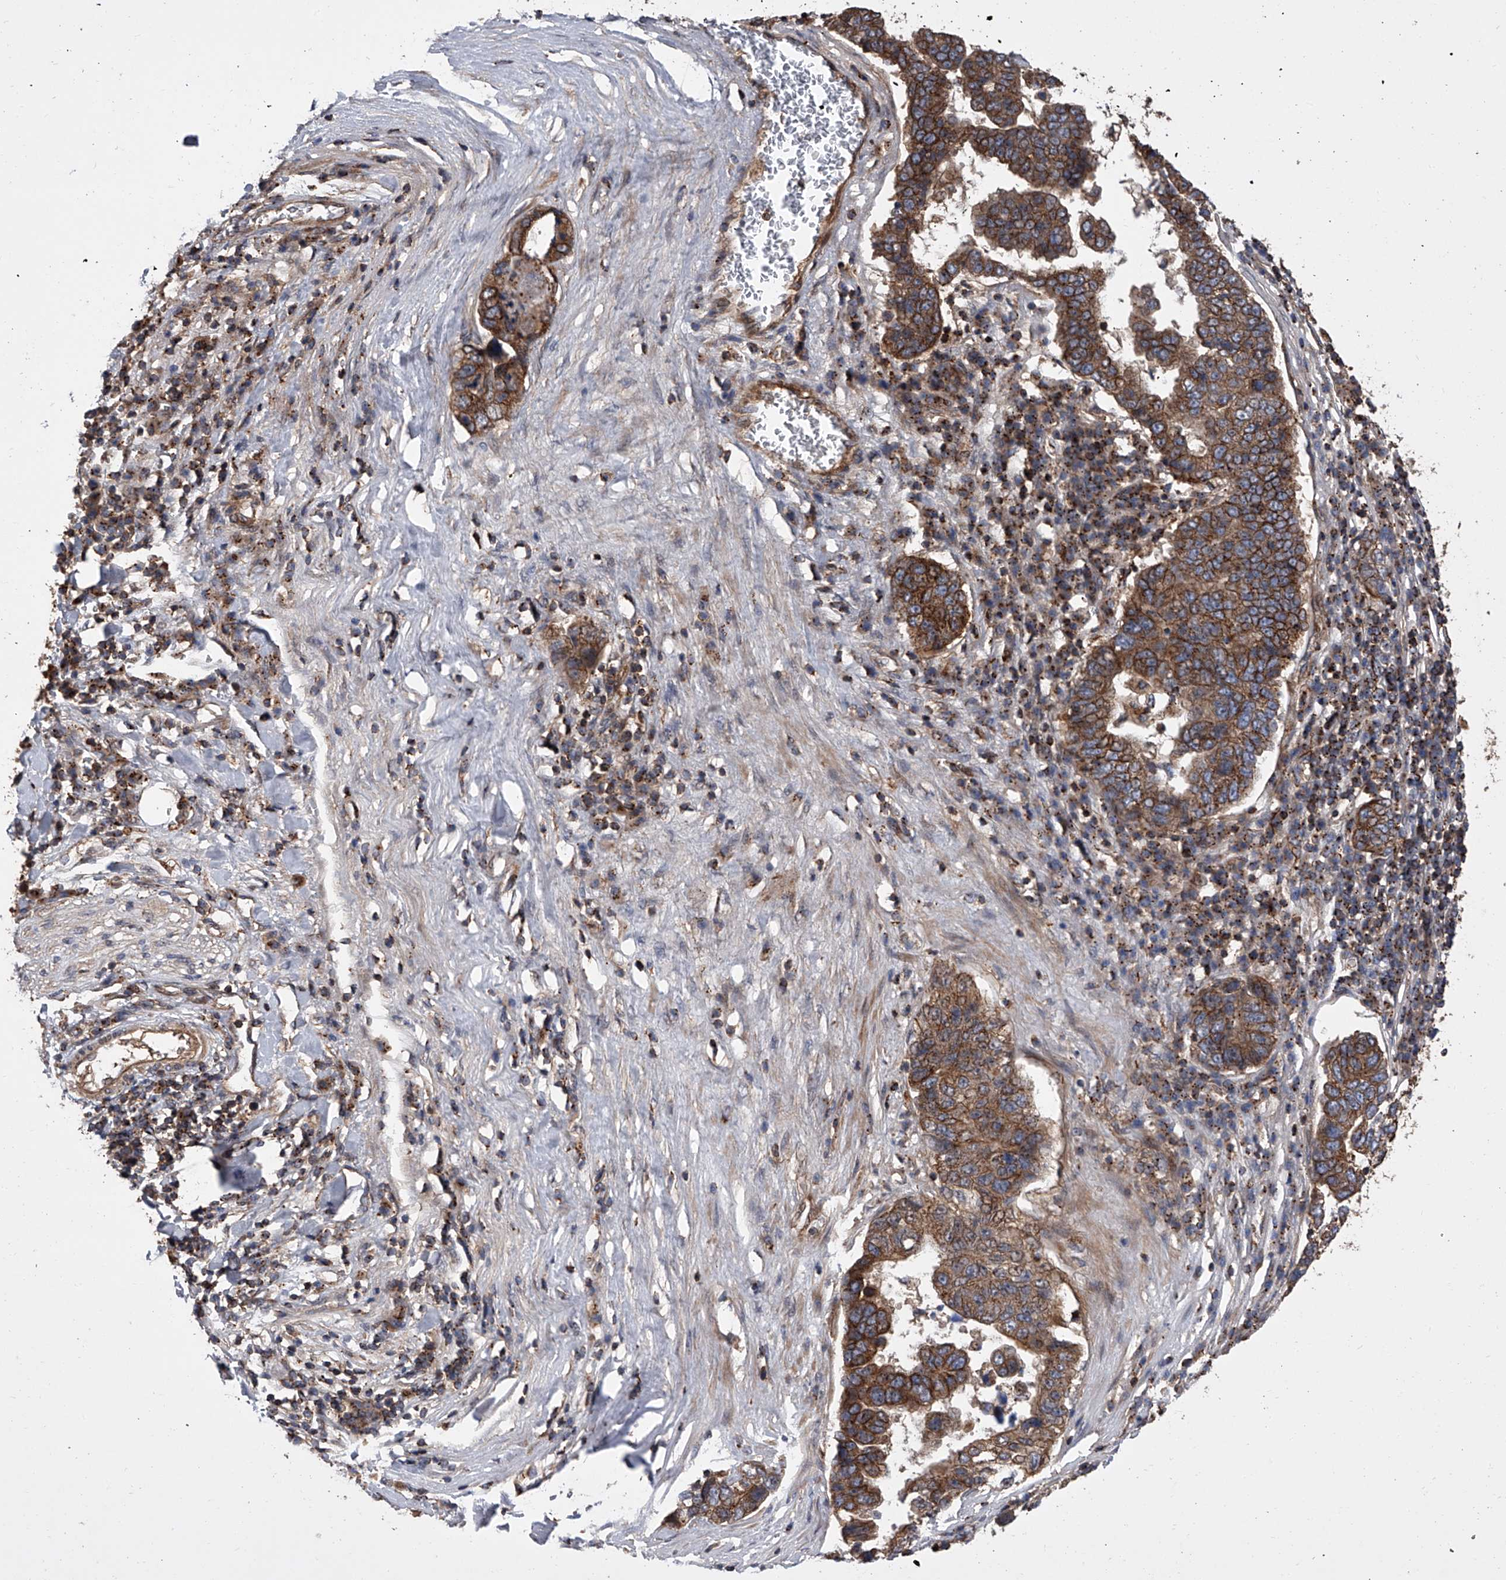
{"staining": {"intensity": "moderate", "quantity": ">75%", "location": "cytoplasmic/membranous"}, "tissue": "pancreatic cancer", "cell_type": "Tumor cells", "image_type": "cancer", "snomed": [{"axis": "morphology", "description": "Adenocarcinoma, NOS"}, {"axis": "topography", "description": "Pancreas"}], "caption": "IHC (DAB (3,3'-diaminobenzidine)) staining of human adenocarcinoma (pancreatic) displays moderate cytoplasmic/membranous protein staining in approximately >75% of tumor cells.", "gene": "USP47", "patient": {"sex": "female", "age": 61}}